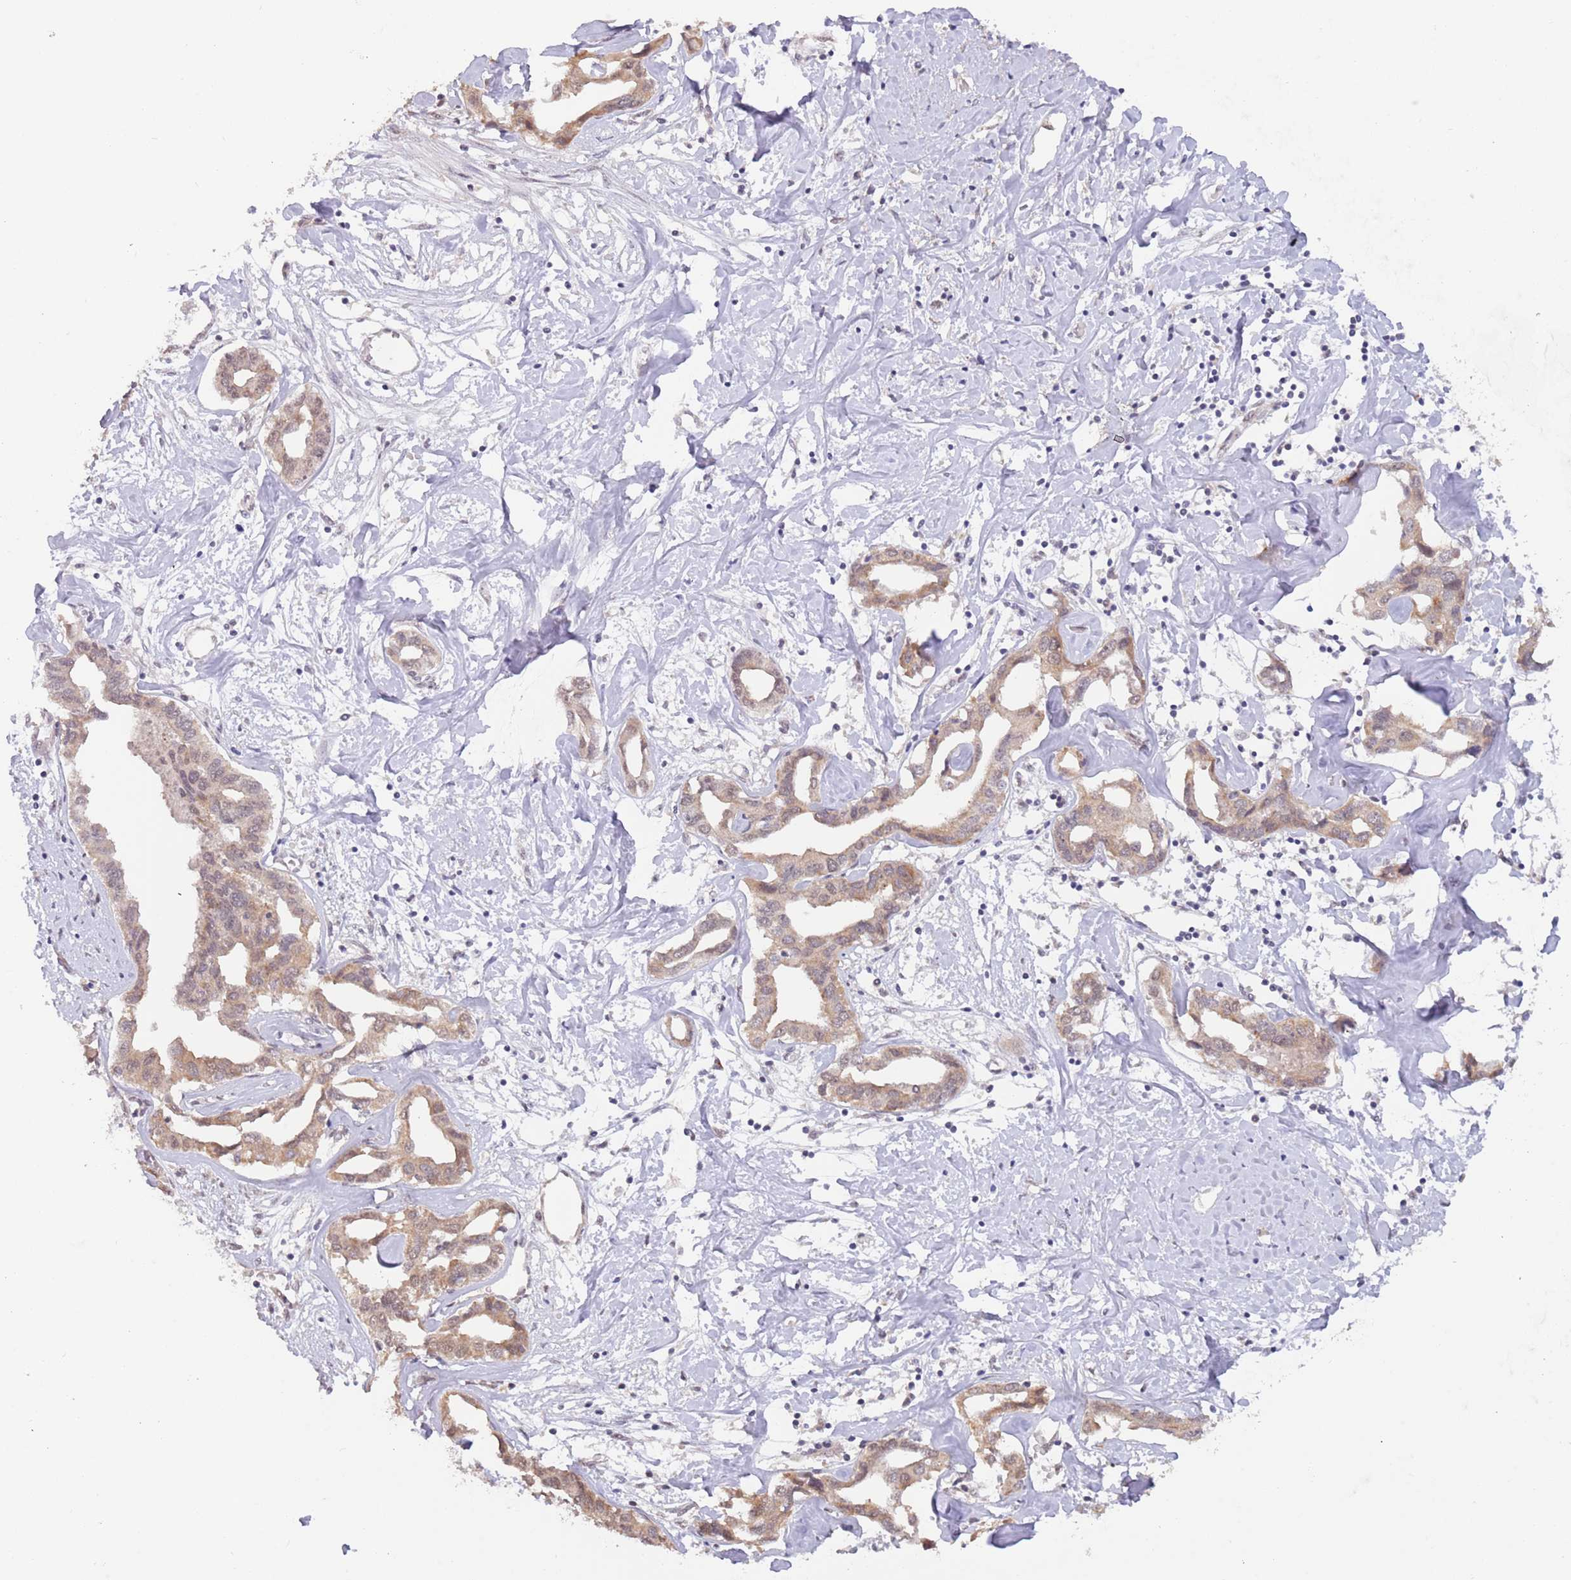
{"staining": {"intensity": "moderate", "quantity": ">75%", "location": "cytoplasmic/membranous"}, "tissue": "liver cancer", "cell_type": "Tumor cells", "image_type": "cancer", "snomed": [{"axis": "morphology", "description": "Cholangiocarcinoma"}, {"axis": "topography", "description": "Liver"}], "caption": "Liver cholangiocarcinoma was stained to show a protein in brown. There is medium levels of moderate cytoplasmic/membranous expression in approximately >75% of tumor cells.", "gene": "UQCC3", "patient": {"sex": "male", "age": 59}}